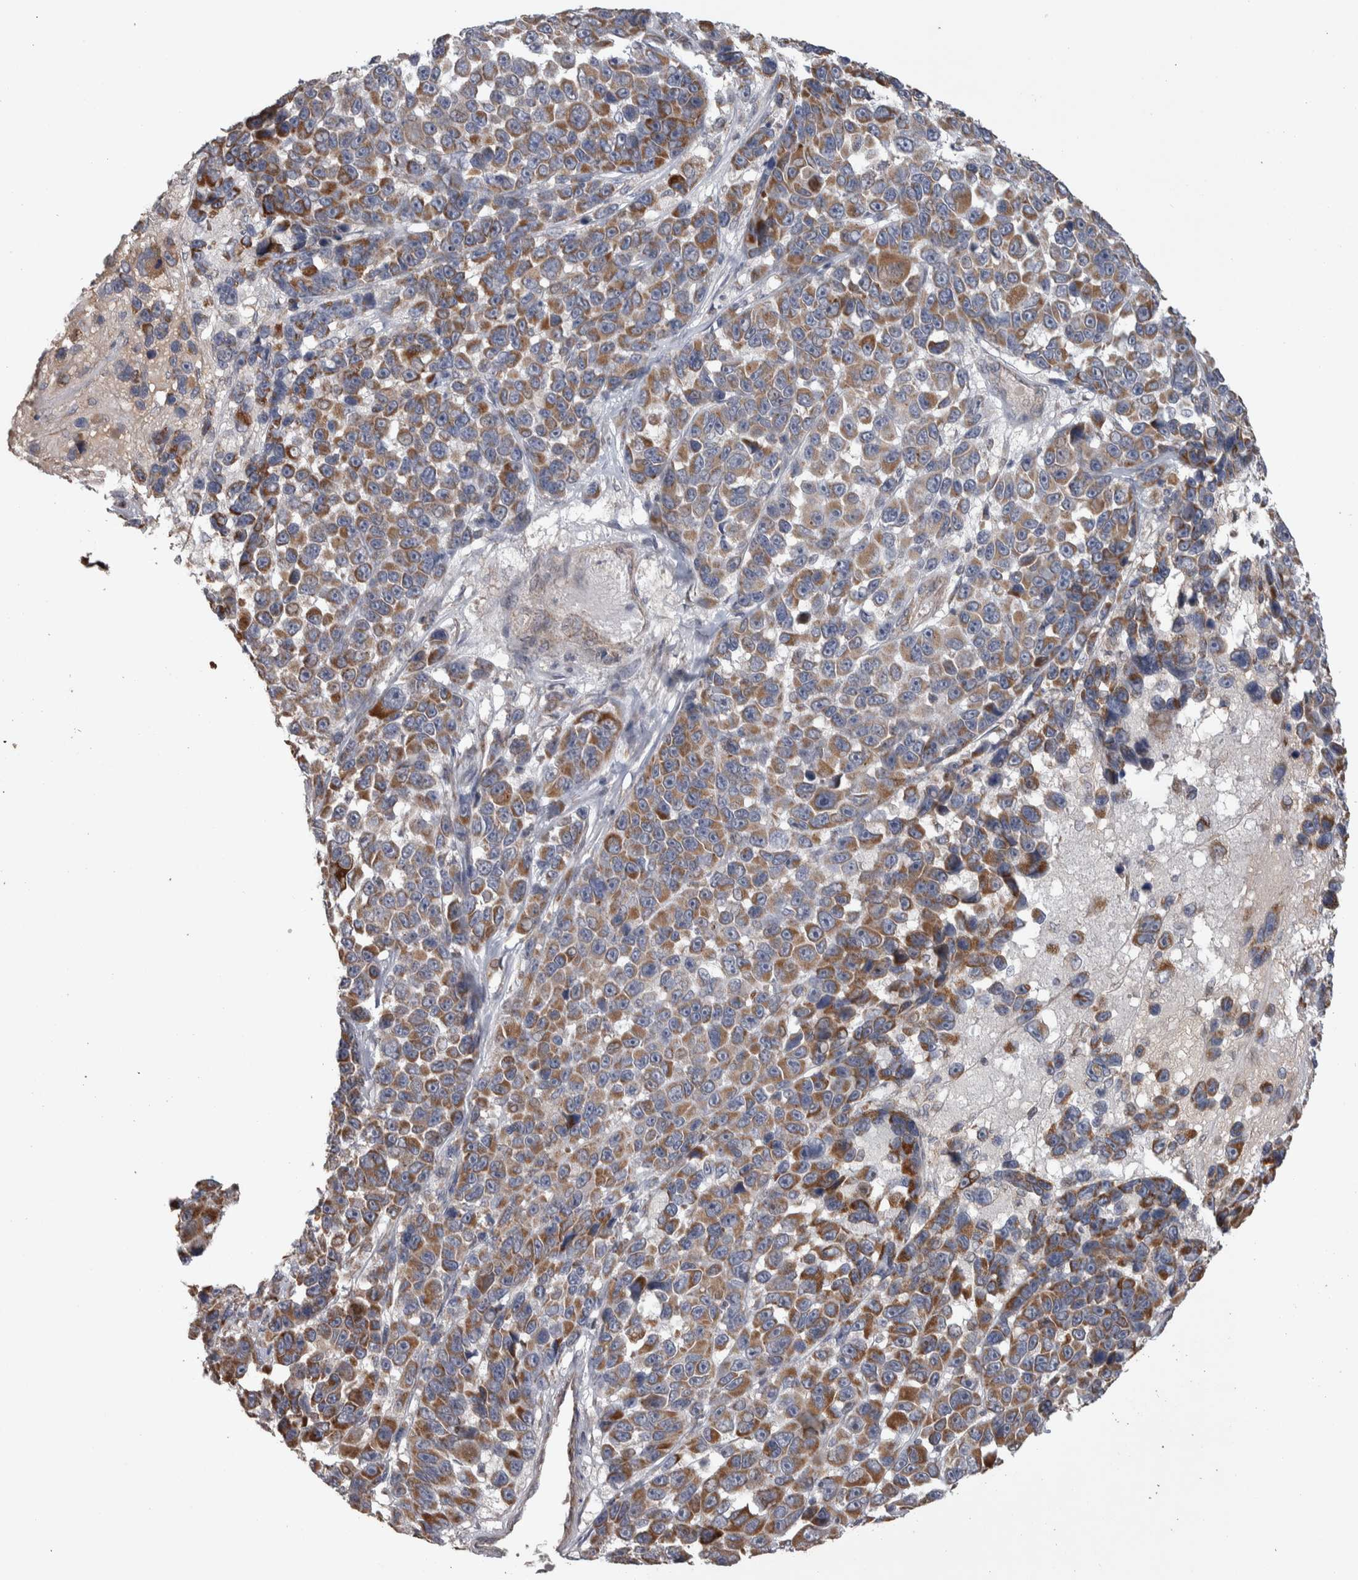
{"staining": {"intensity": "moderate", "quantity": ">75%", "location": "cytoplasmic/membranous"}, "tissue": "melanoma", "cell_type": "Tumor cells", "image_type": "cancer", "snomed": [{"axis": "morphology", "description": "Malignant melanoma, NOS"}, {"axis": "topography", "description": "Skin"}], "caption": "There is medium levels of moderate cytoplasmic/membranous positivity in tumor cells of melanoma, as demonstrated by immunohistochemical staining (brown color).", "gene": "SCO1", "patient": {"sex": "male", "age": 53}}